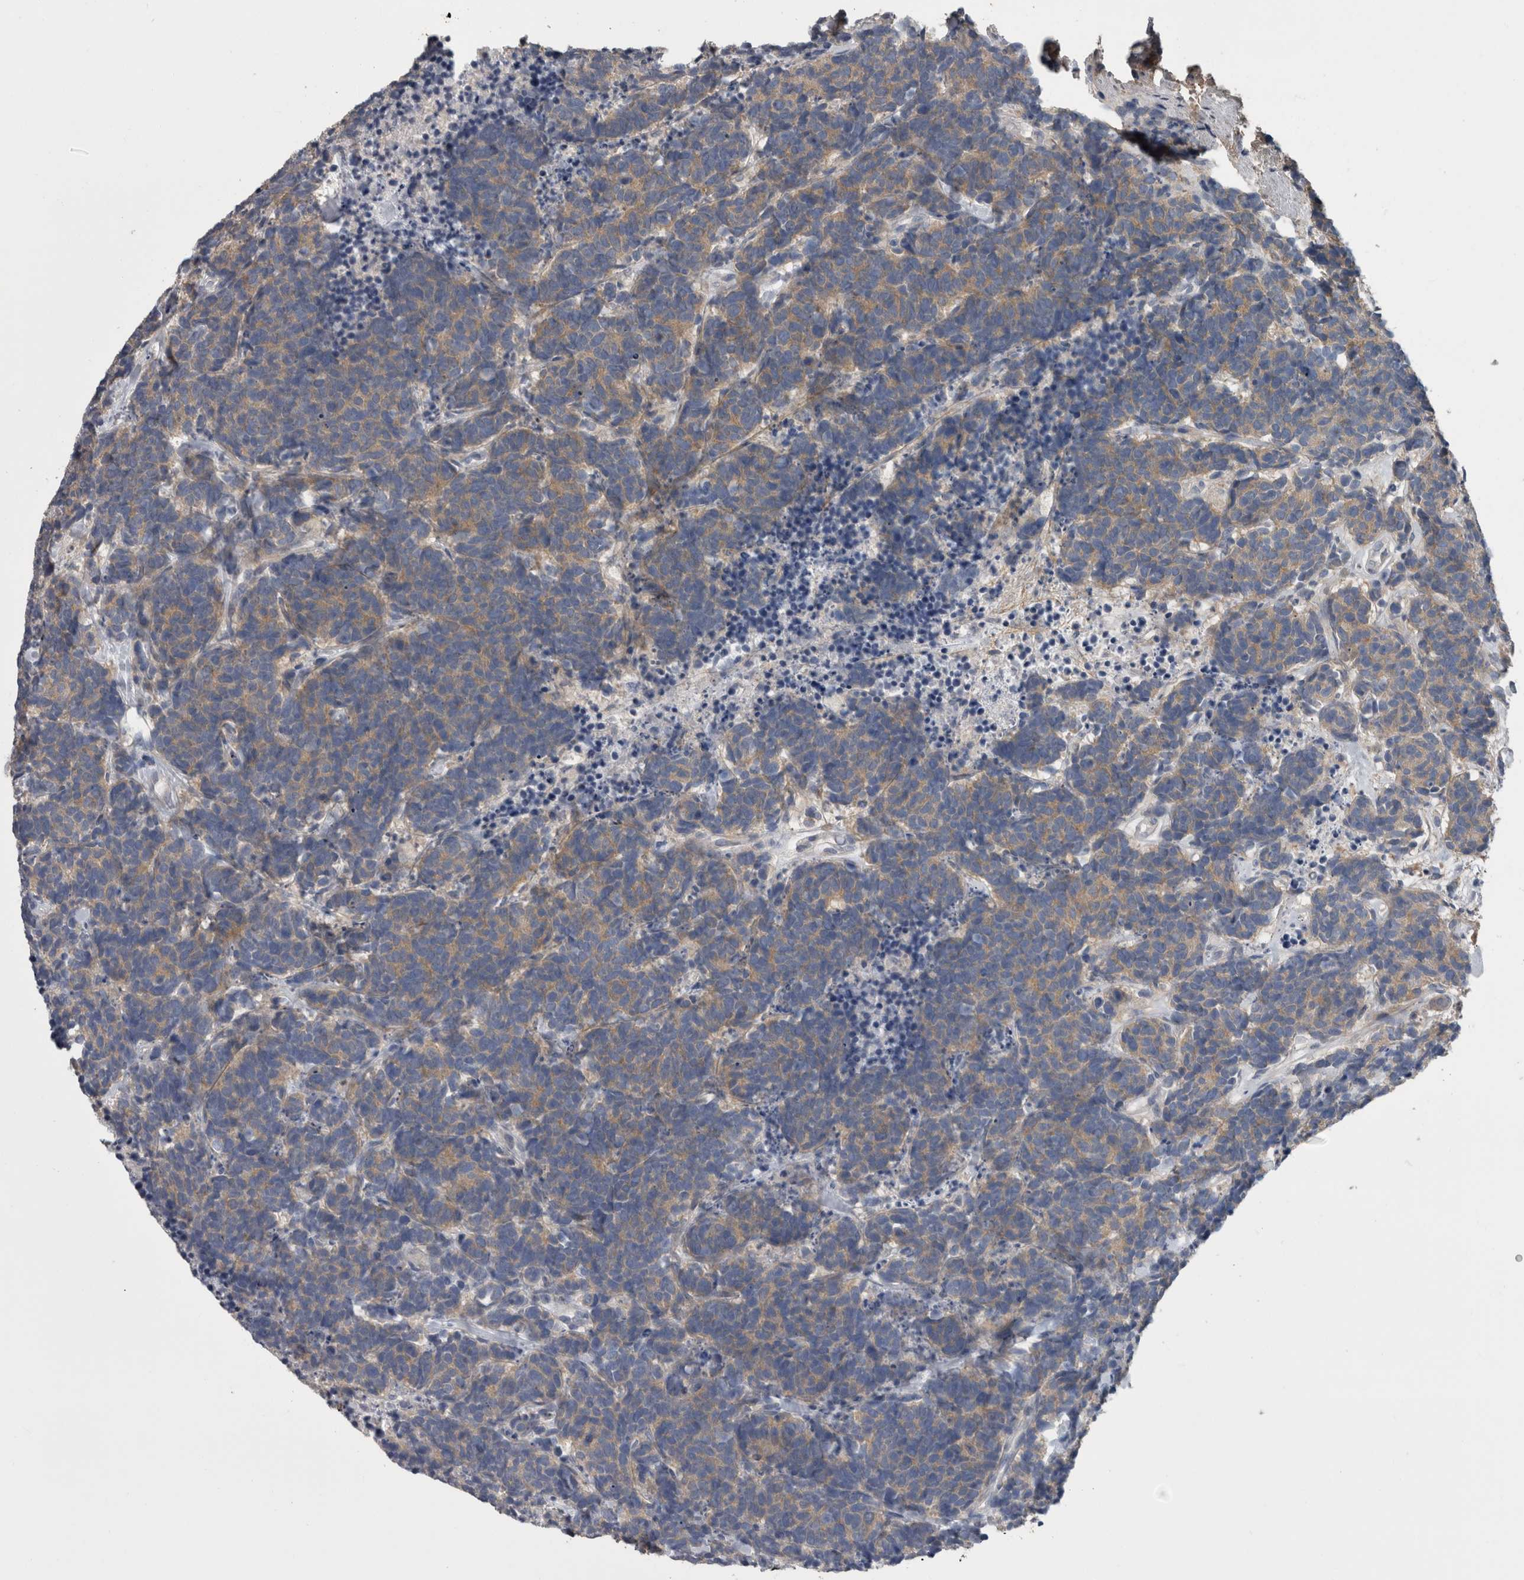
{"staining": {"intensity": "weak", "quantity": ">75%", "location": "cytoplasmic/membranous"}, "tissue": "carcinoid", "cell_type": "Tumor cells", "image_type": "cancer", "snomed": [{"axis": "morphology", "description": "Carcinoma, NOS"}, {"axis": "morphology", "description": "Carcinoid, malignant, NOS"}, {"axis": "topography", "description": "Urinary bladder"}], "caption": "IHC of human malignant carcinoid exhibits low levels of weak cytoplasmic/membranous positivity in approximately >75% of tumor cells.", "gene": "EFEMP2", "patient": {"sex": "male", "age": 57}}